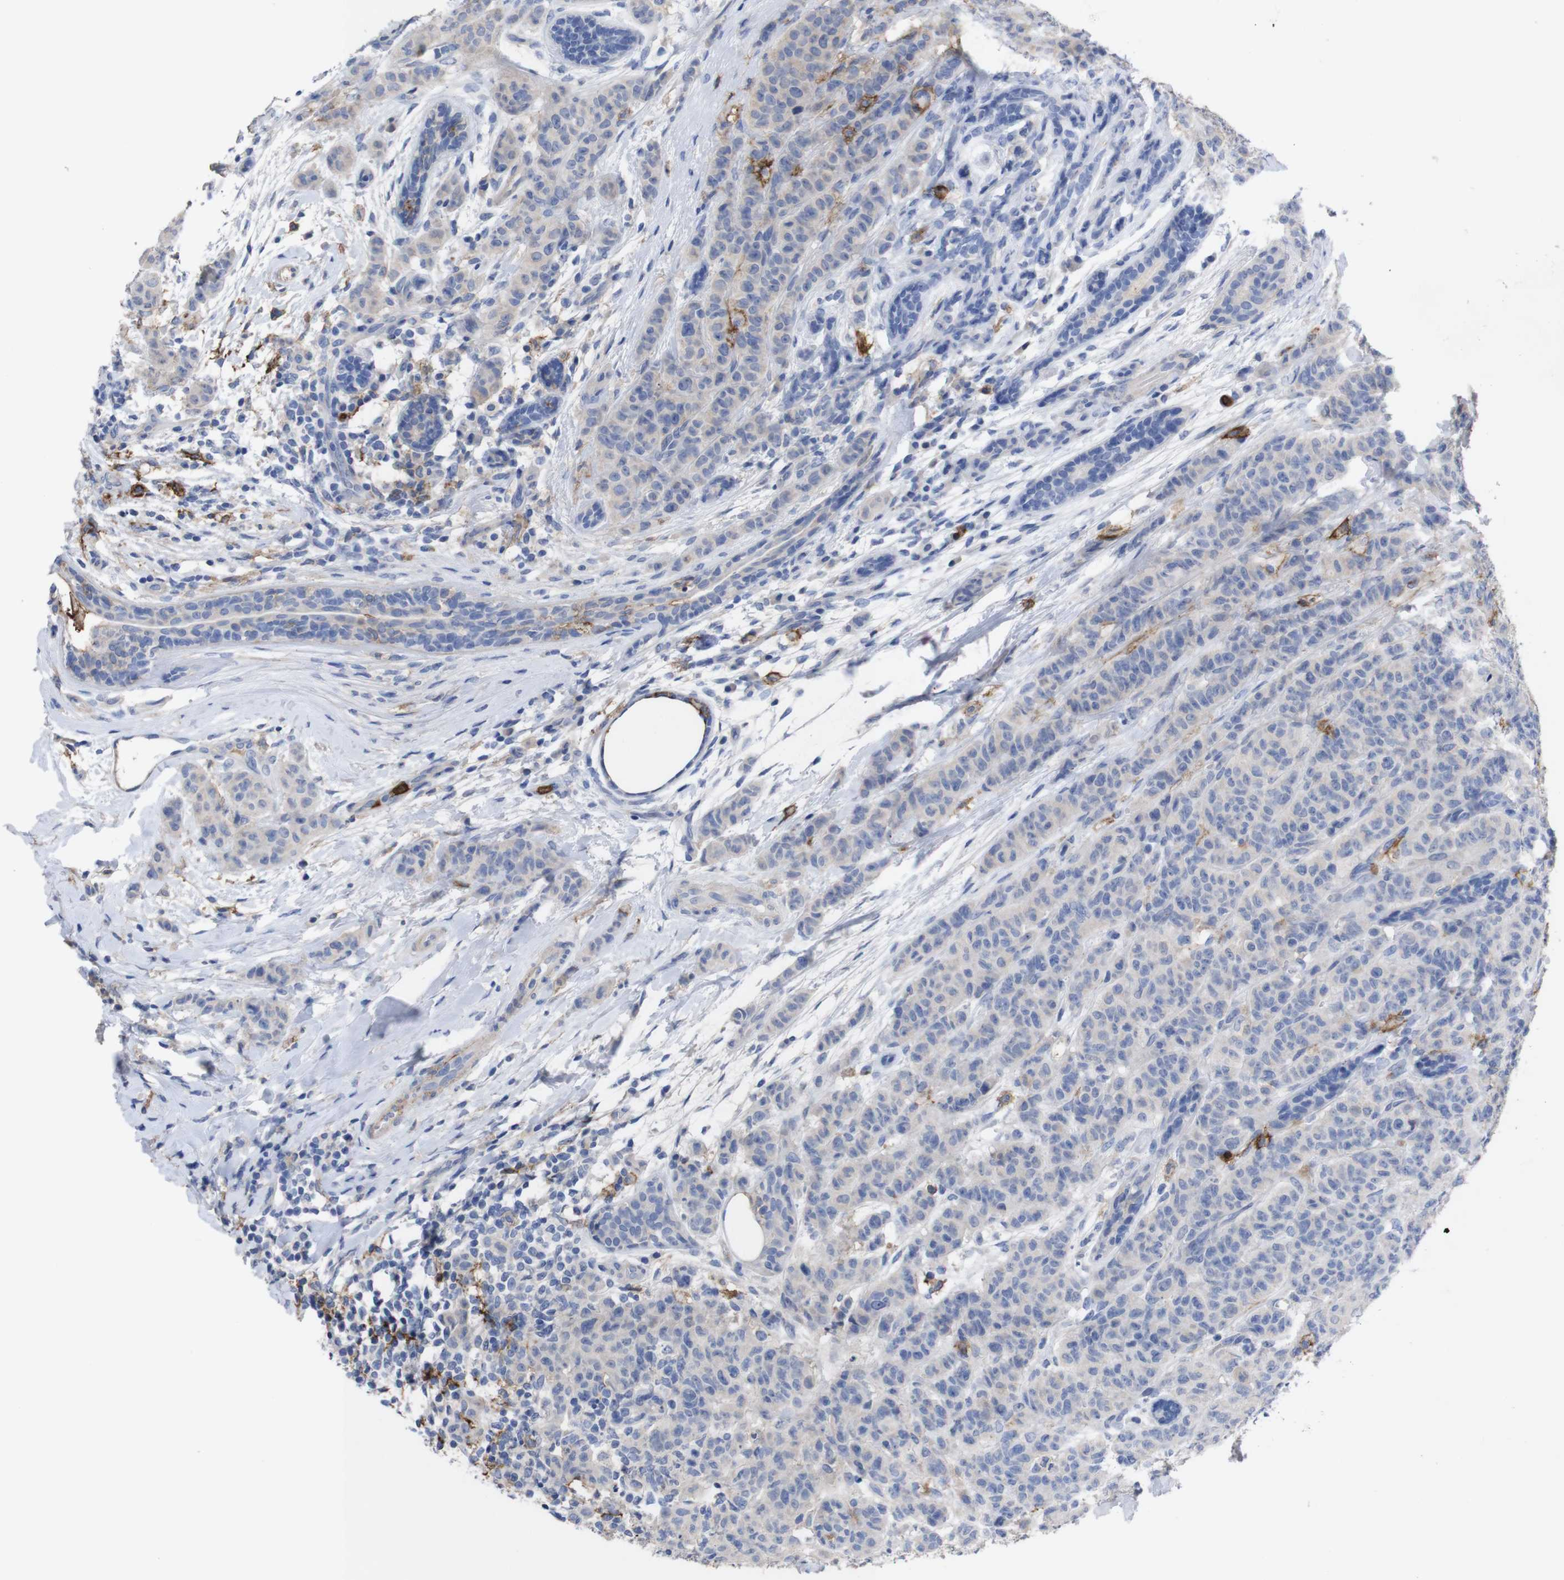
{"staining": {"intensity": "weak", "quantity": "<25%", "location": "cytoplasmic/membranous"}, "tissue": "breast cancer", "cell_type": "Tumor cells", "image_type": "cancer", "snomed": [{"axis": "morphology", "description": "Normal tissue, NOS"}, {"axis": "morphology", "description": "Duct carcinoma"}, {"axis": "topography", "description": "Breast"}], "caption": "Tumor cells show no significant staining in breast cancer (intraductal carcinoma). (DAB IHC with hematoxylin counter stain).", "gene": "C5AR1", "patient": {"sex": "female", "age": 40}}